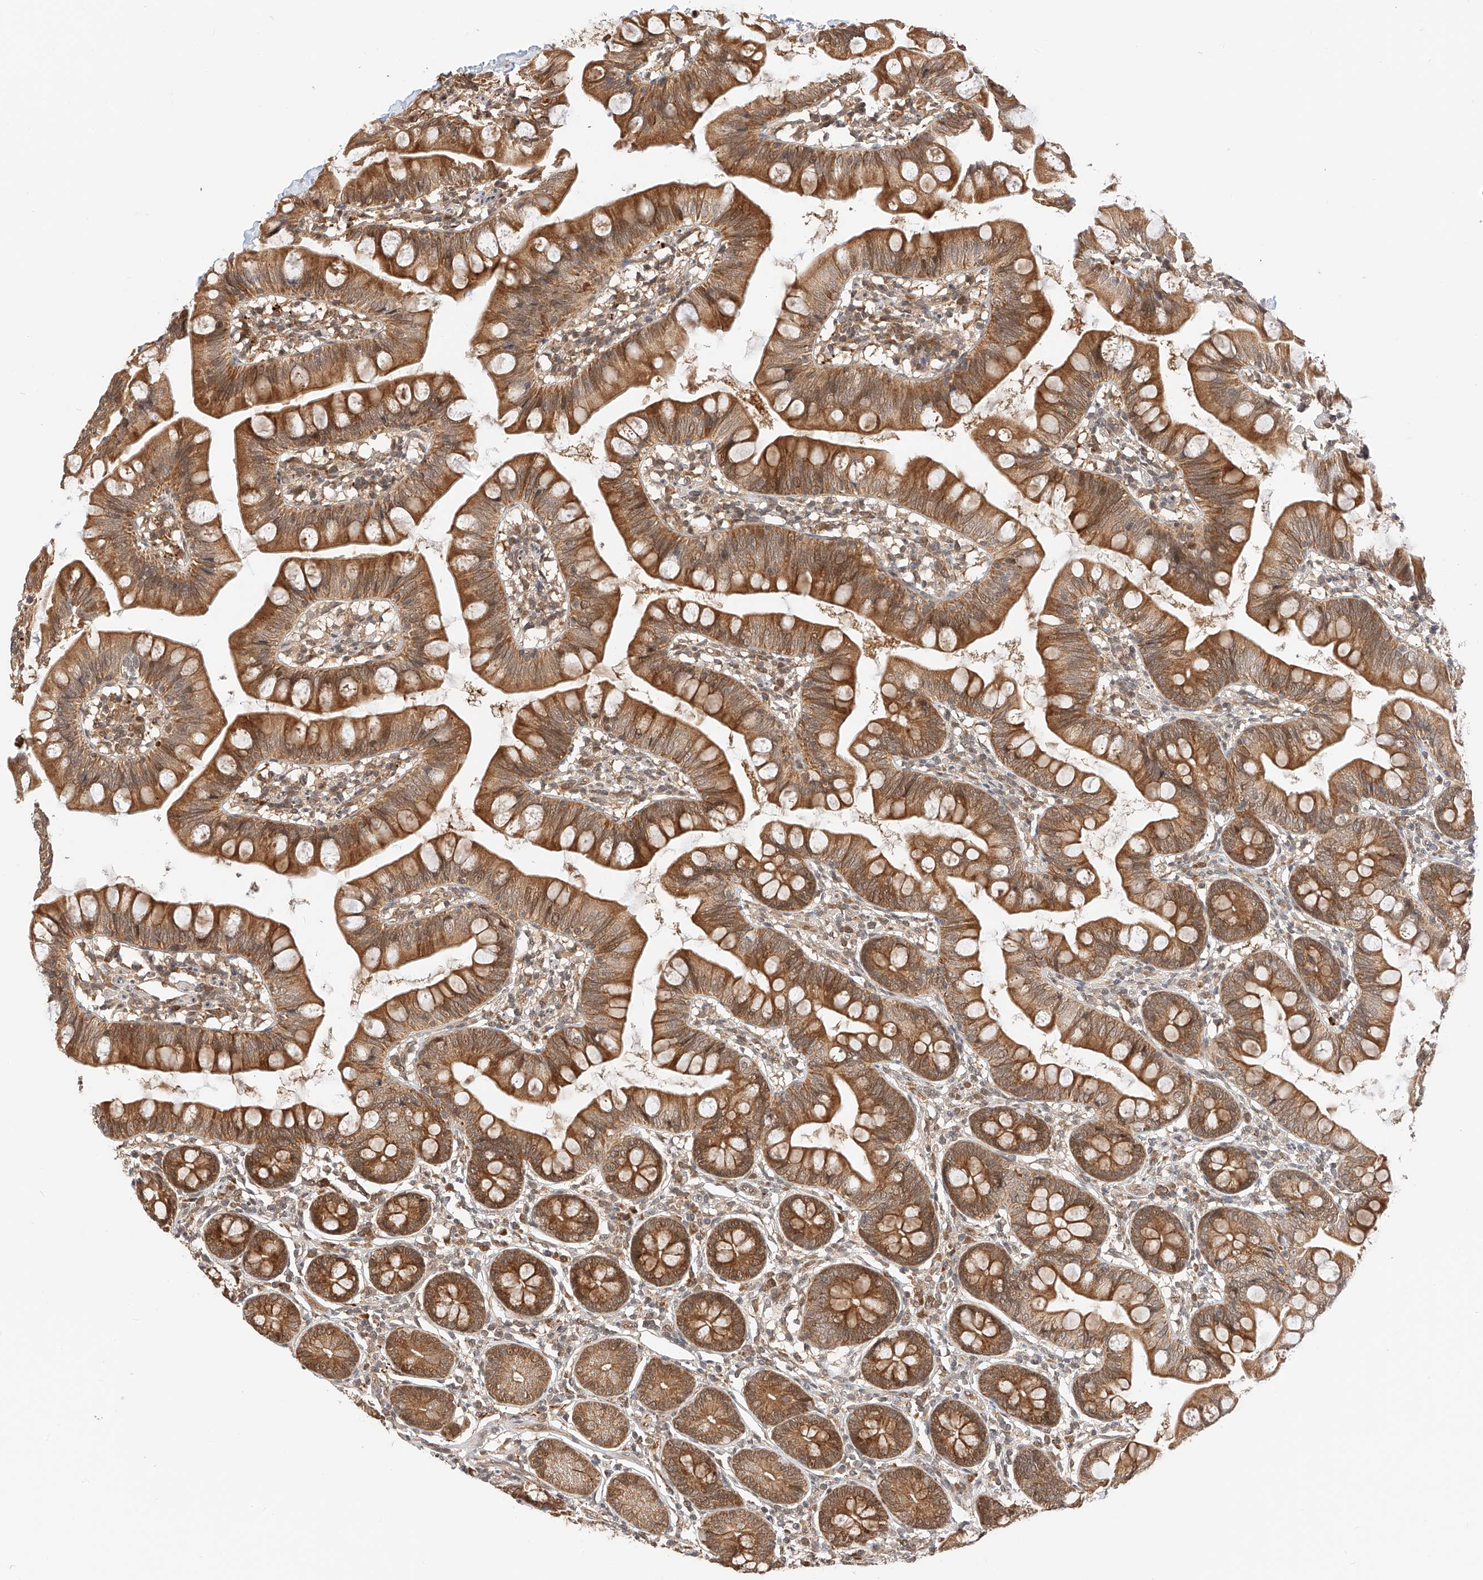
{"staining": {"intensity": "moderate", "quantity": ">75%", "location": "cytoplasmic/membranous"}, "tissue": "small intestine", "cell_type": "Glandular cells", "image_type": "normal", "snomed": [{"axis": "morphology", "description": "Normal tissue, NOS"}, {"axis": "topography", "description": "Small intestine"}], "caption": "Protein analysis of normal small intestine shows moderate cytoplasmic/membranous staining in approximately >75% of glandular cells. (Stains: DAB in brown, nuclei in blue, Microscopy: brightfield microscopy at high magnification).", "gene": "EIF4H", "patient": {"sex": "male", "age": 7}}